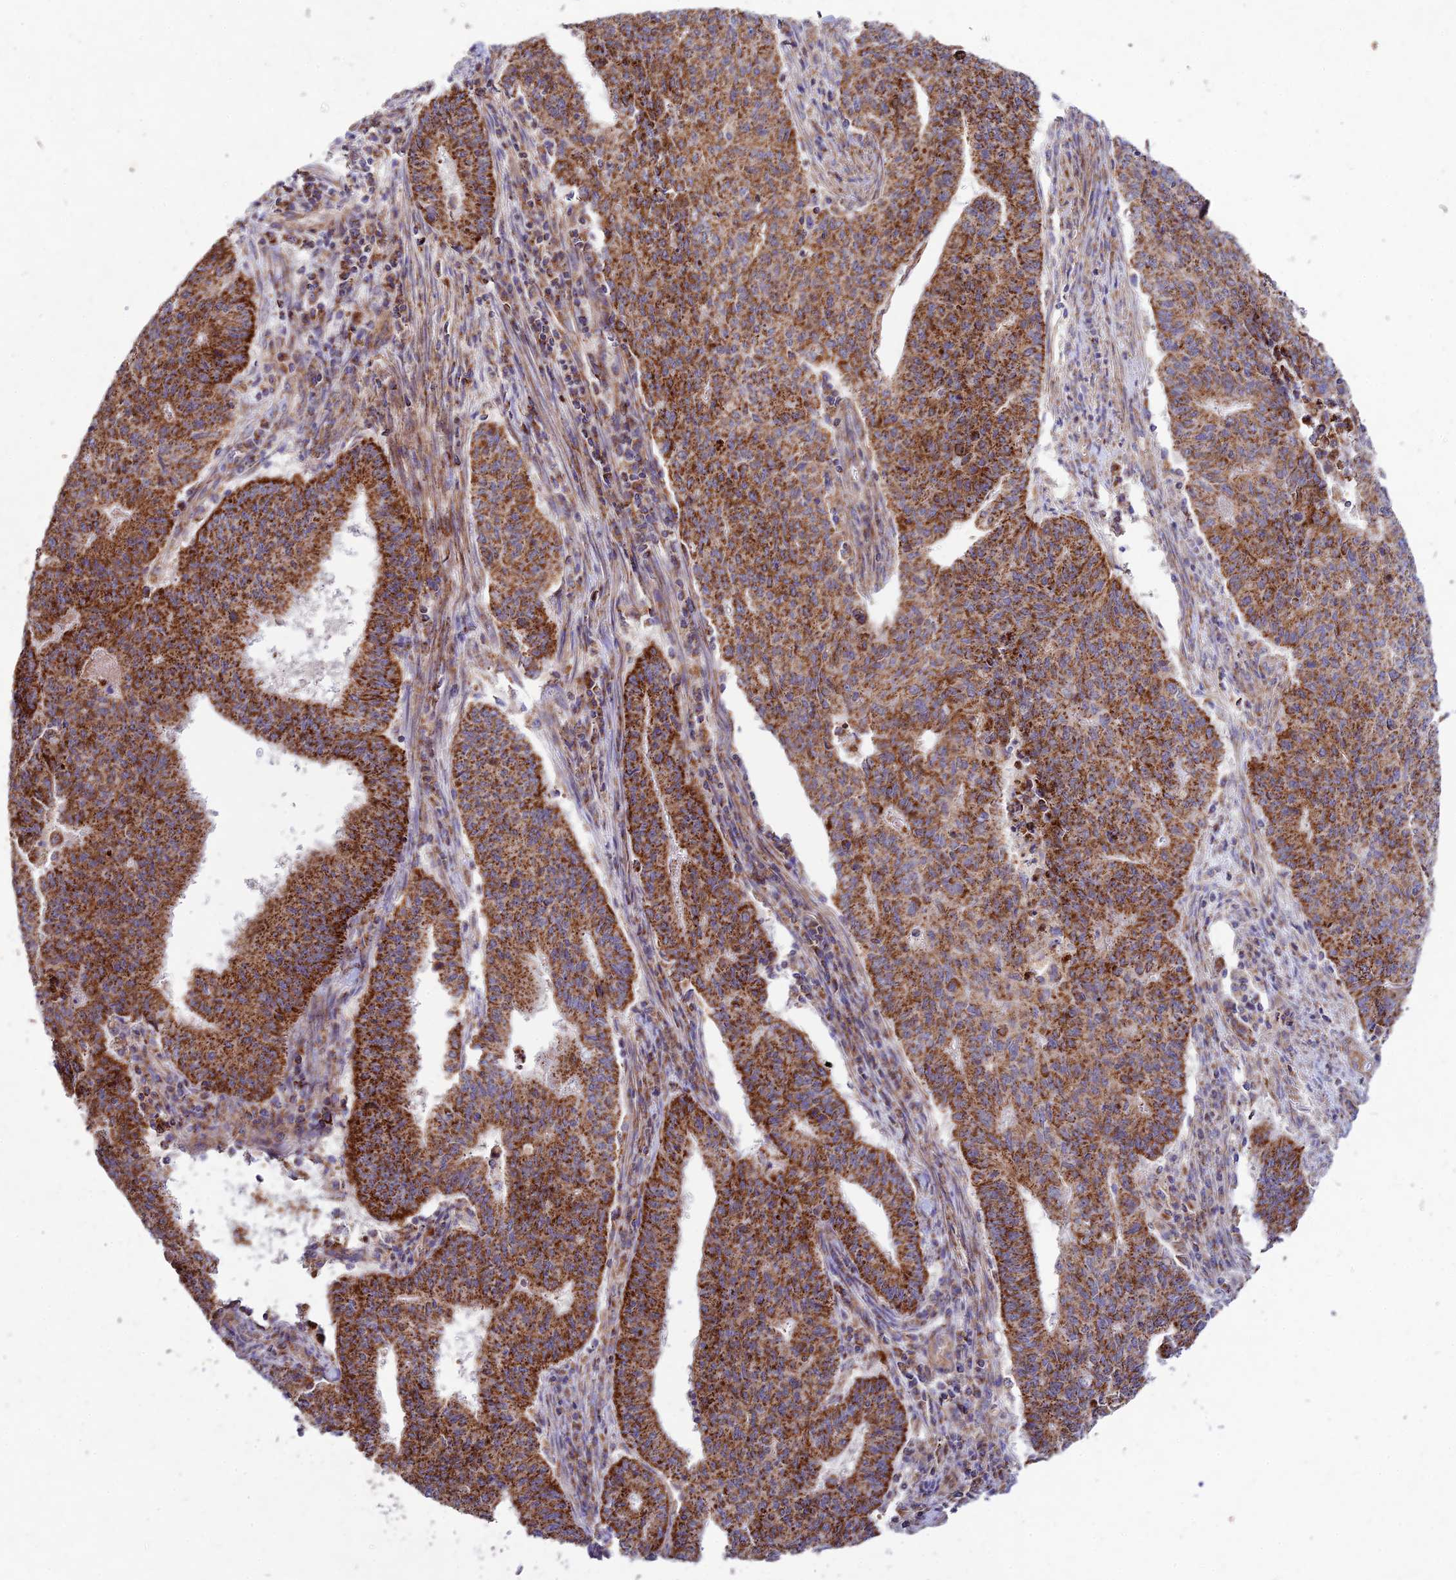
{"staining": {"intensity": "strong", "quantity": ">75%", "location": "cytoplasmic/membranous"}, "tissue": "endometrial cancer", "cell_type": "Tumor cells", "image_type": "cancer", "snomed": [{"axis": "morphology", "description": "Adenocarcinoma, NOS"}, {"axis": "topography", "description": "Endometrium"}], "caption": "Strong cytoplasmic/membranous positivity for a protein is present in approximately >75% of tumor cells of adenocarcinoma (endometrial) using immunohistochemistry (IHC).", "gene": "KHDC3L", "patient": {"sex": "female", "age": 59}}